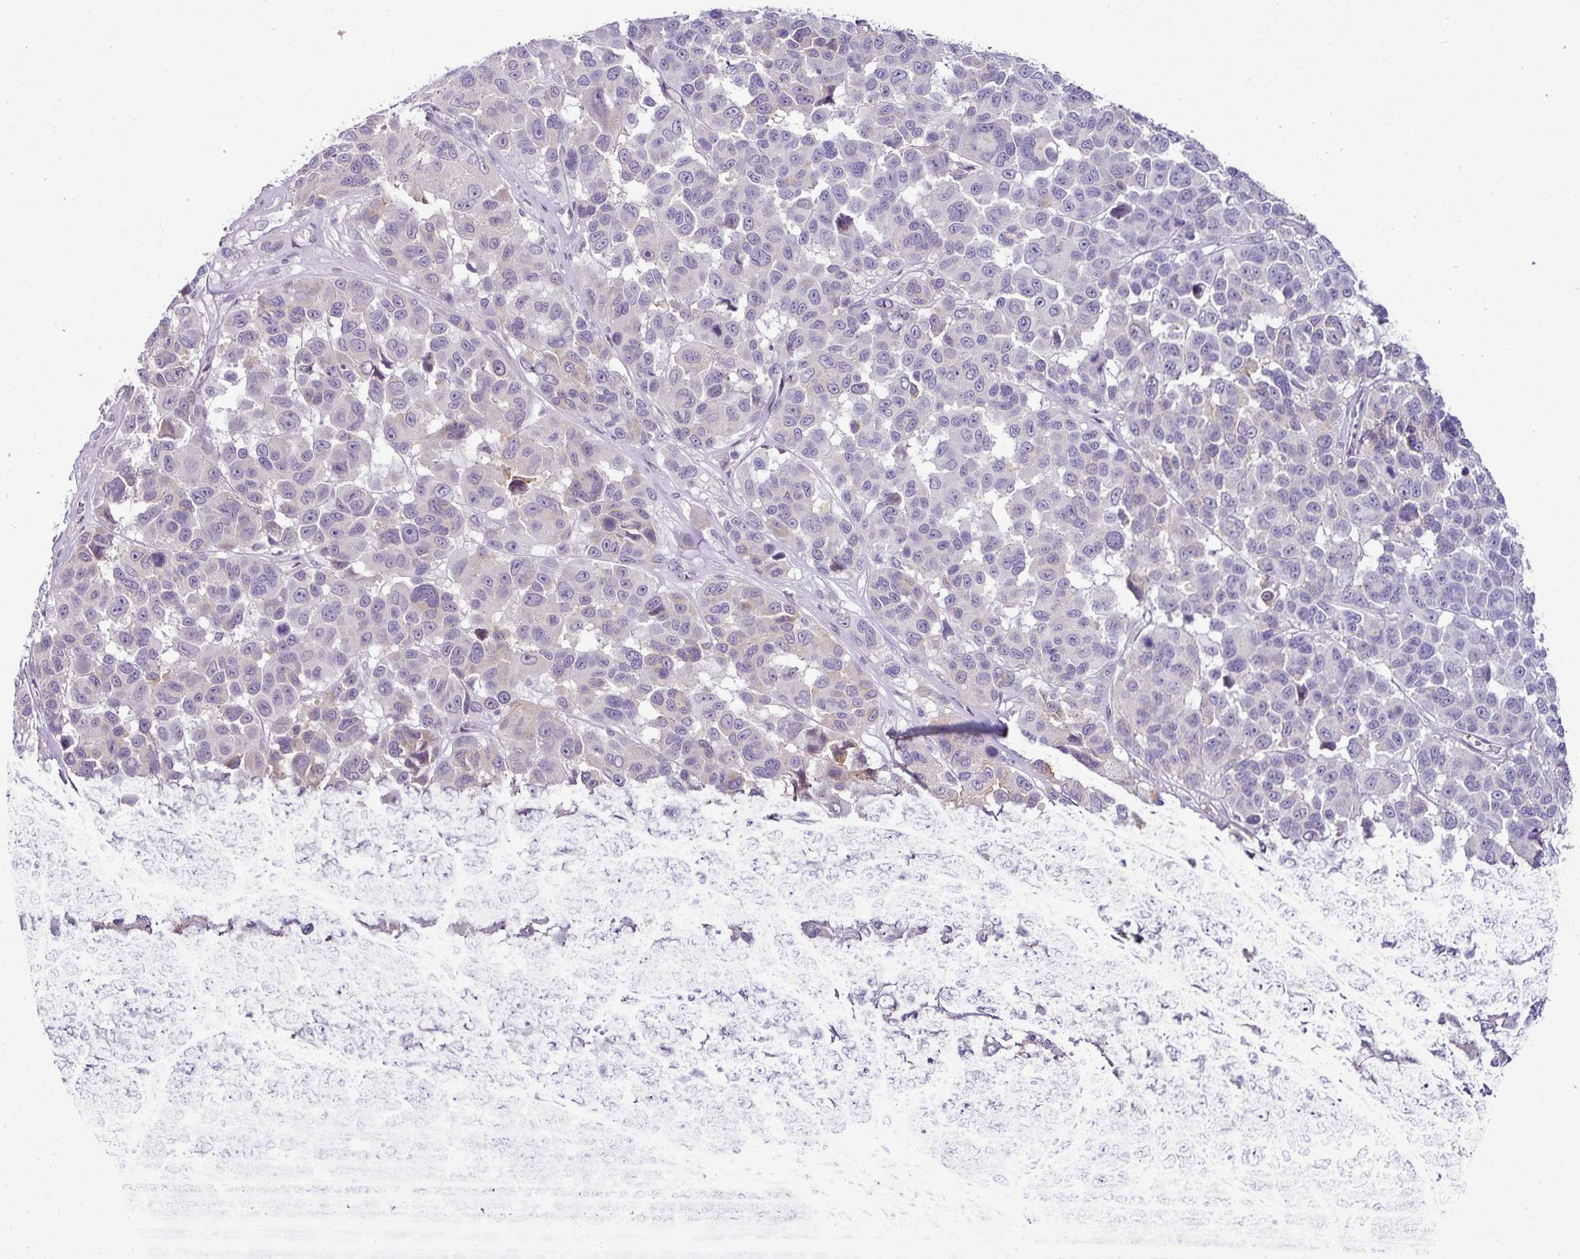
{"staining": {"intensity": "negative", "quantity": "none", "location": "none"}, "tissue": "melanoma", "cell_type": "Tumor cells", "image_type": "cancer", "snomed": [{"axis": "morphology", "description": "Malignant melanoma, NOS"}, {"axis": "topography", "description": "Skin"}], "caption": "High power microscopy histopathology image of an immunohistochemistry photomicrograph of malignant melanoma, revealing no significant staining in tumor cells.", "gene": "CMTM5", "patient": {"sex": "female", "age": 66}}